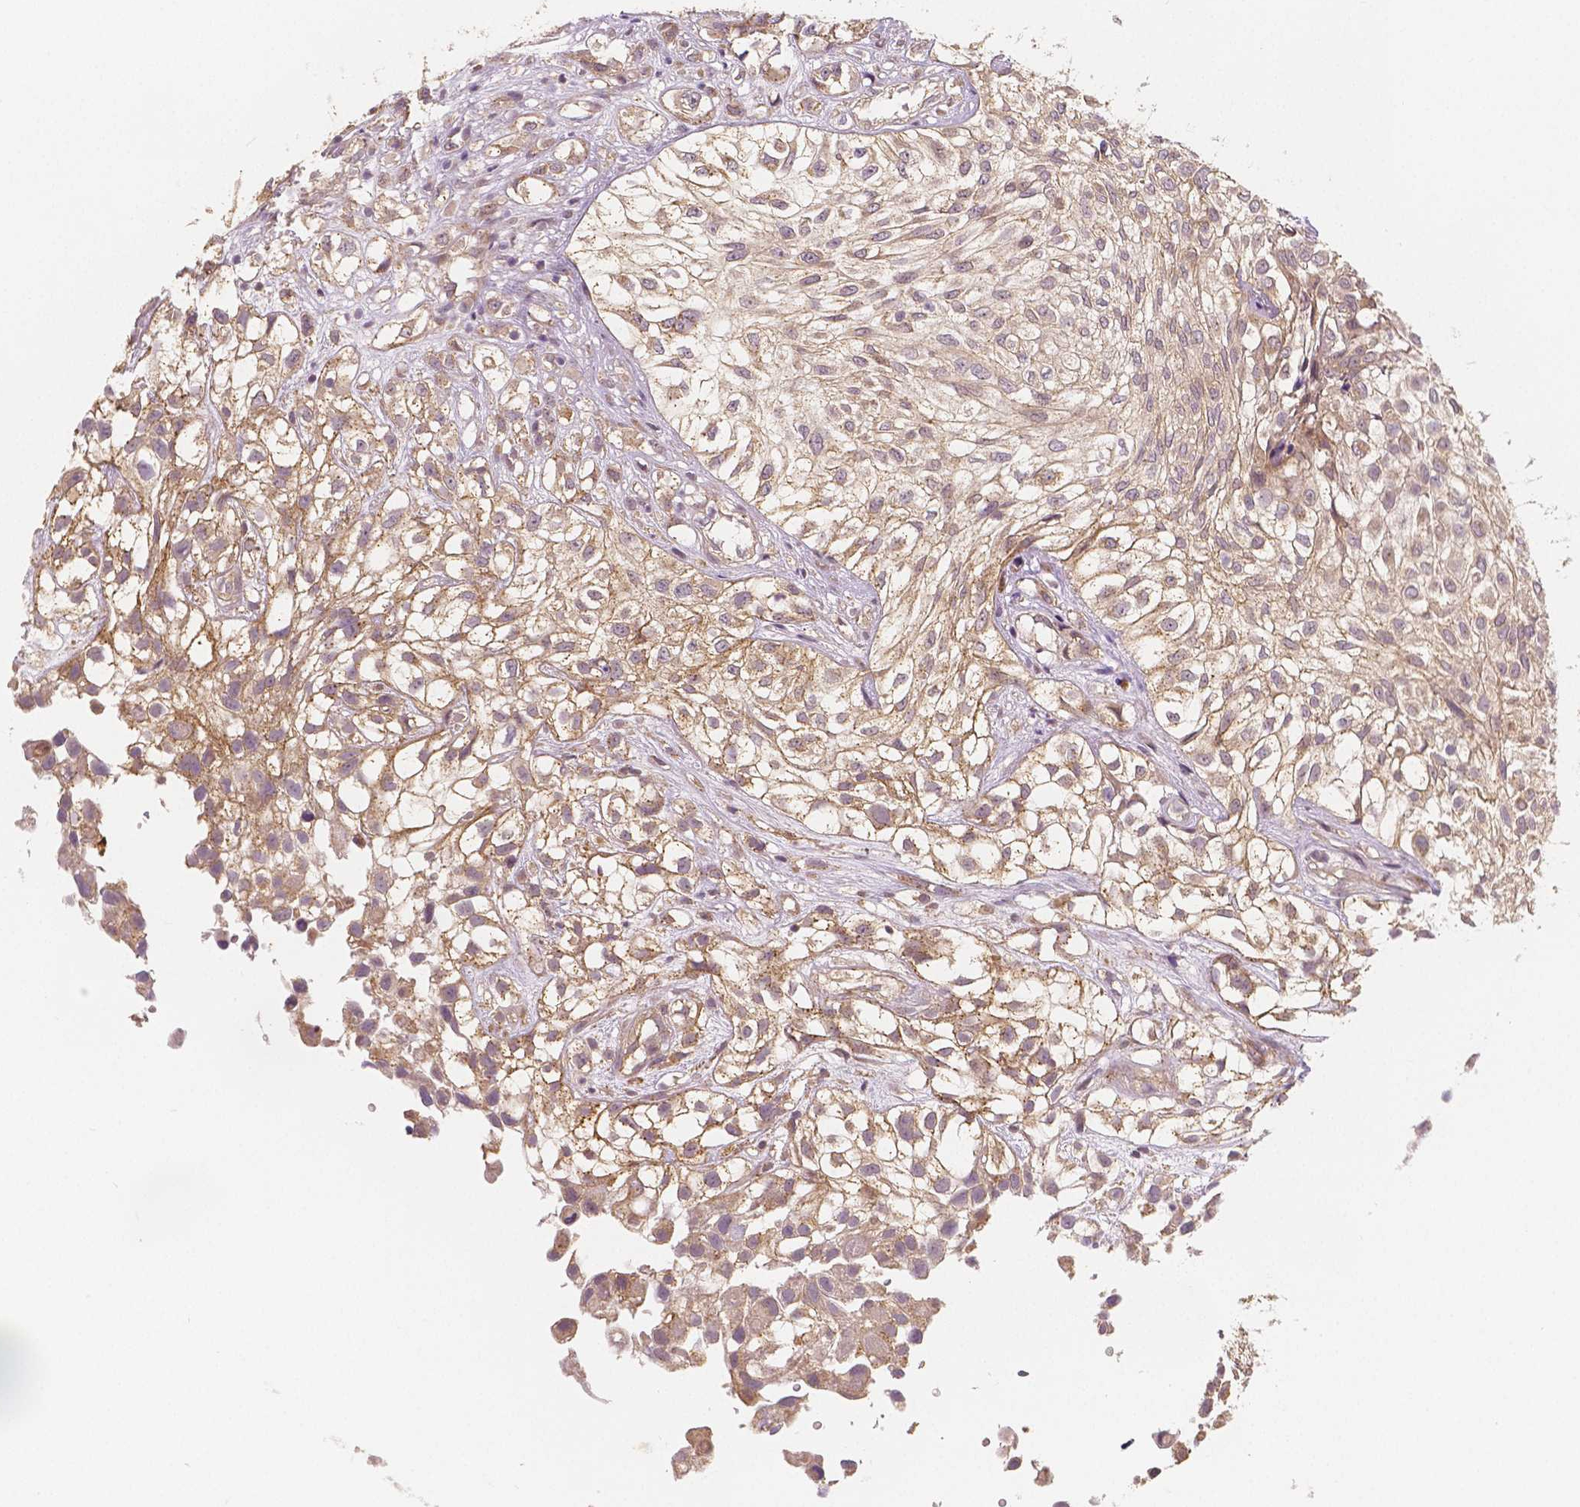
{"staining": {"intensity": "weak", "quantity": ">75%", "location": "cytoplasmic/membranous"}, "tissue": "urothelial cancer", "cell_type": "Tumor cells", "image_type": "cancer", "snomed": [{"axis": "morphology", "description": "Urothelial carcinoma, High grade"}, {"axis": "topography", "description": "Urinary bladder"}], "caption": "This is a photomicrograph of immunohistochemistry (IHC) staining of urothelial carcinoma (high-grade), which shows weak positivity in the cytoplasmic/membranous of tumor cells.", "gene": "SNX12", "patient": {"sex": "male", "age": 56}}